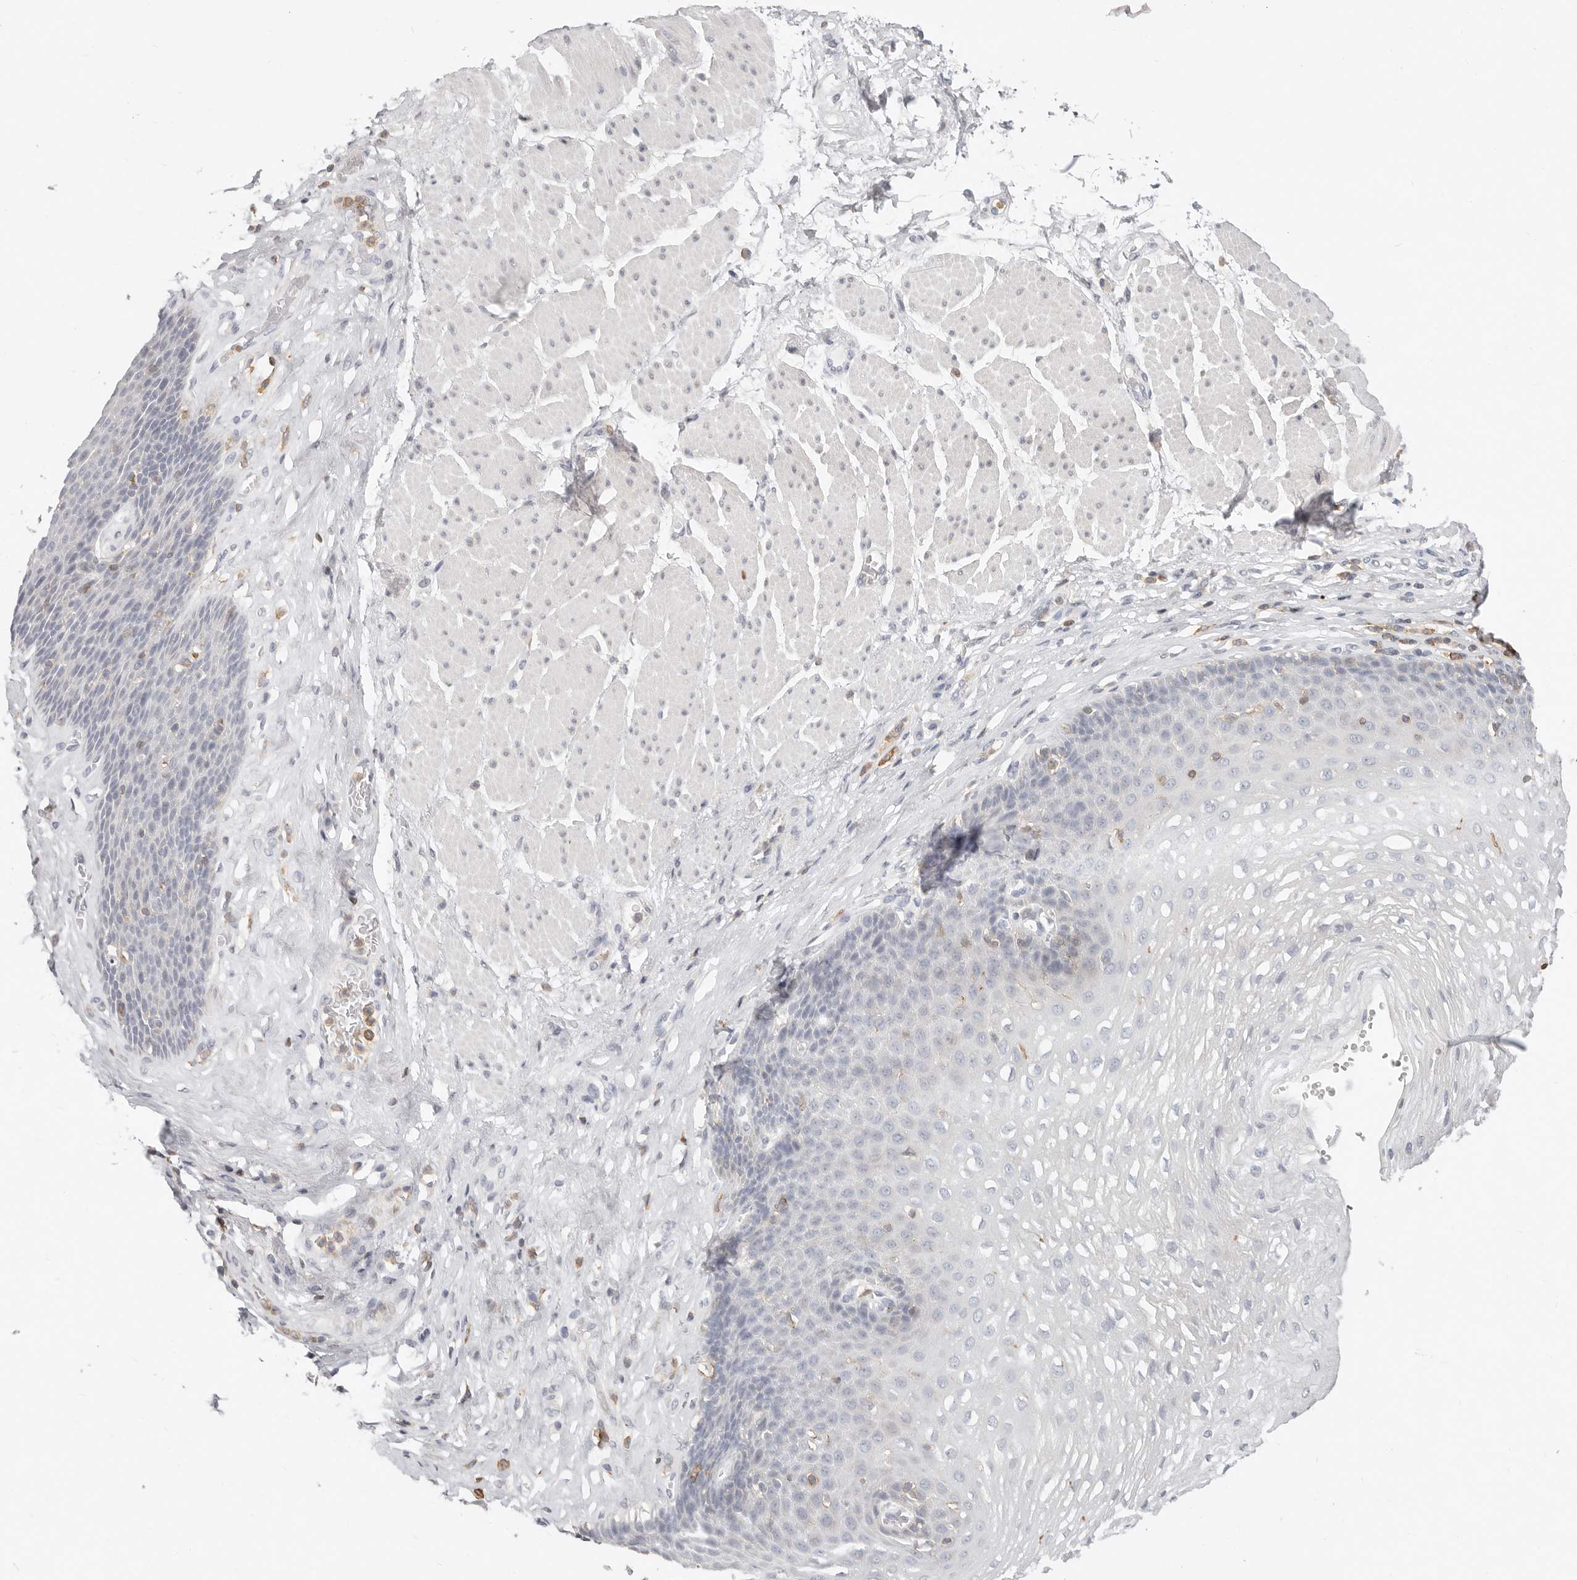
{"staining": {"intensity": "negative", "quantity": "none", "location": "none"}, "tissue": "esophagus", "cell_type": "Squamous epithelial cells", "image_type": "normal", "snomed": [{"axis": "morphology", "description": "Normal tissue, NOS"}, {"axis": "topography", "description": "Esophagus"}], "caption": "A photomicrograph of esophagus stained for a protein displays no brown staining in squamous epithelial cells.", "gene": "TMEM63B", "patient": {"sex": "female", "age": 66}}